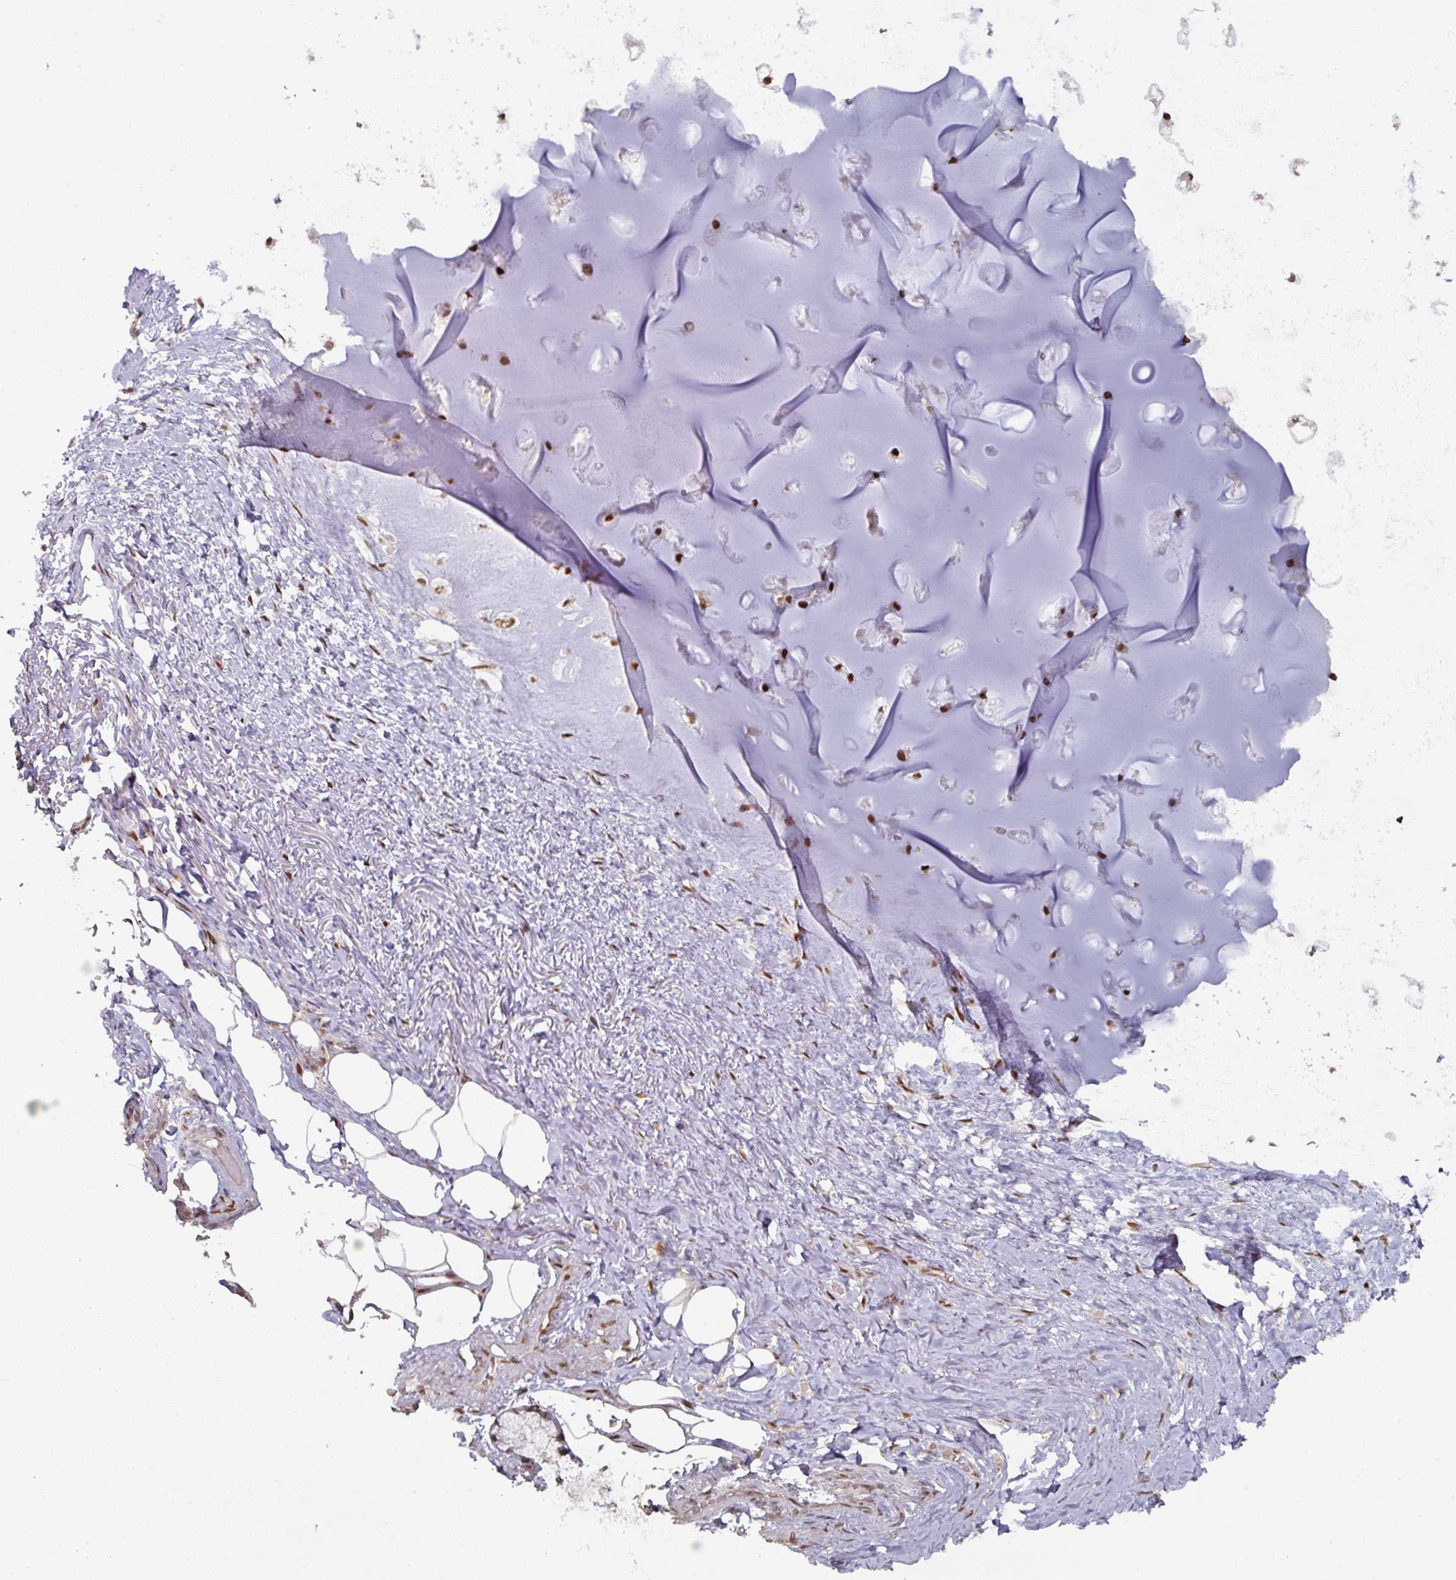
{"staining": {"intensity": "strong", "quantity": "25%-75%", "location": "nuclear"}, "tissue": "adipose tissue", "cell_type": "Adipocytes", "image_type": "normal", "snomed": [{"axis": "morphology", "description": "Normal tissue, NOS"}, {"axis": "topography", "description": "Cartilage tissue"}, {"axis": "topography", "description": "Bronchus"}], "caption": "Brown immunohistochemical staining in normal adipose tissue reveals strong nuclear positivity in about 25%-75% of adipocytes. The protein of interest is stained brown, and the nuclei are stained in blue (DAB IHC with brightfield microscopy, high magnification).", "gene": "ENSG00000289690", "patient": {"sex": "male", "age": 56}}